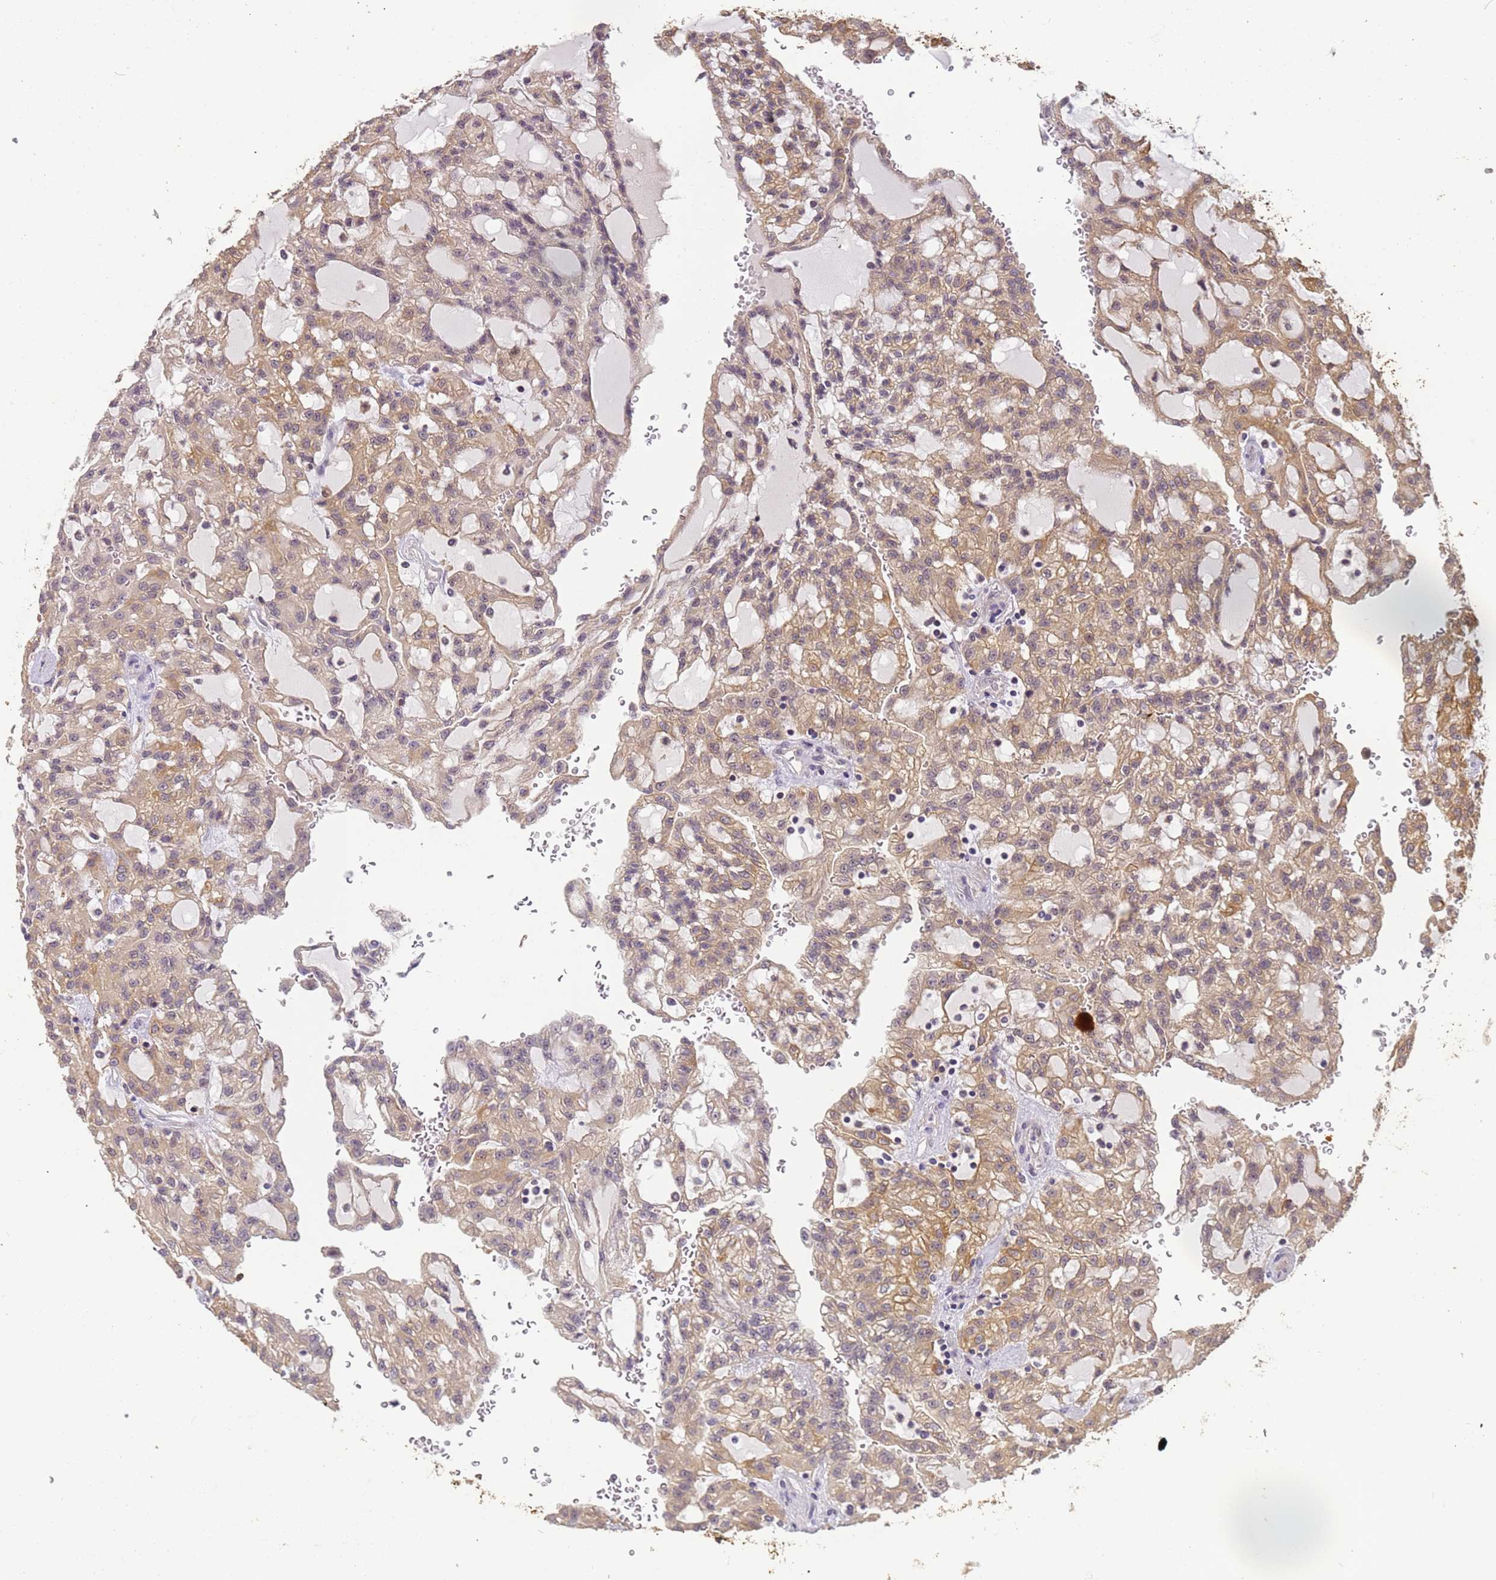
{"staining": {"intensity": "moderate", "quantity": "25%-75%", "location": "cytoplasmic/membranous"}, "tissue": "renal cancer", "cell_type": "Tumor cells", "image_type": "cancer", "snomed": [{"axis": "morphology", "description": "Adenocarcinoma, NOS"}, {"axis": "topography", "description": "Kidney"}], "caption": "Renal adenocarcinoma was stained to show a protein in brown. There is medium levels of moderate cytoplasmic/membranous expression in approximately 25%-75% of tumor cells. (DAB (3,3'-diaminobenzidine) IHC, brown staining for protein, blue staining for nuclei).", "gene": "VWA3A", "patient": {"sex": "male", "age": 63}}